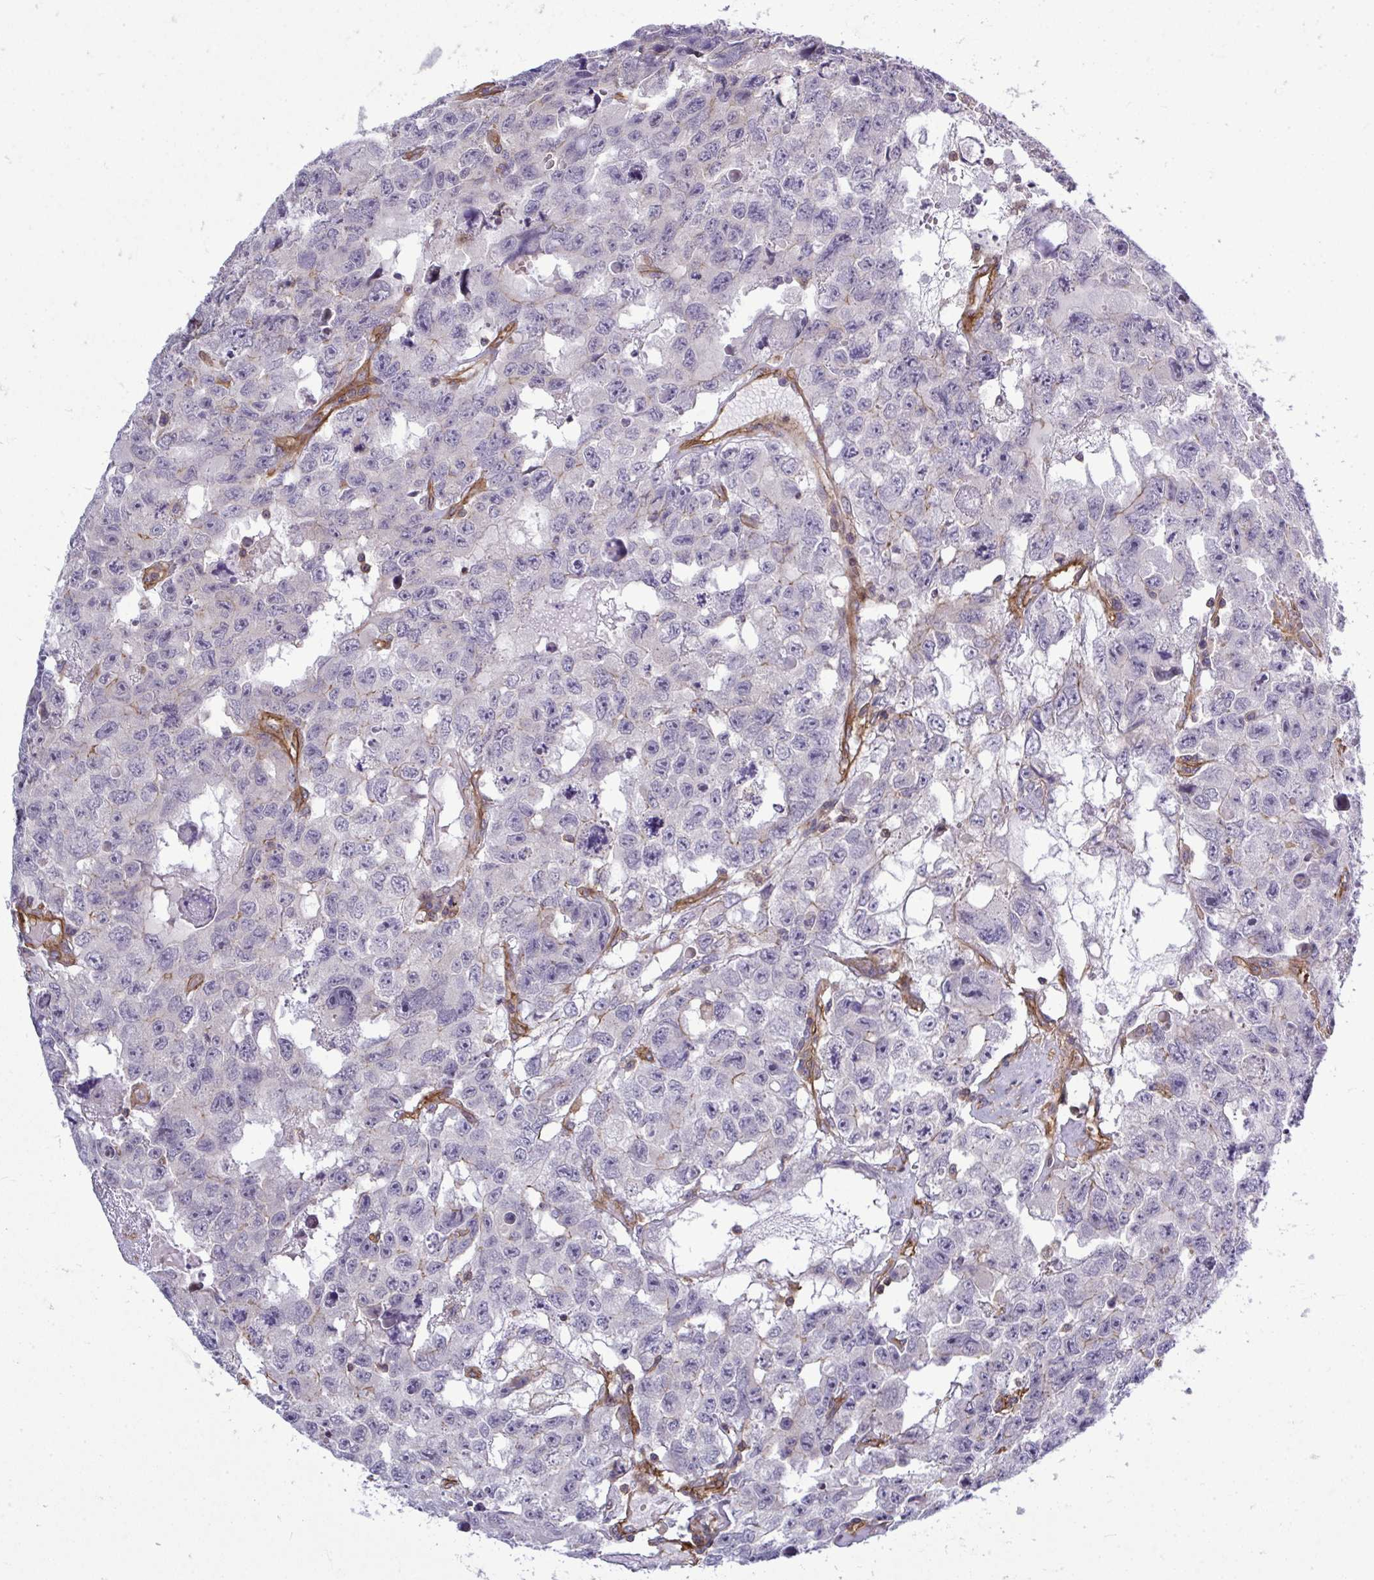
{"staining": {"intensity": "negative", "quantity": "none", "location": "none"}, "tissue": "testis cancer", "cell_type": "Tumor cells", "image_type": "cancer", "snomed": [{"axis": "morphology", "description": "Seminoma, NOS"}, {"axis": "topography", "description": "Testis"}], "caption": "IHC histopathology image of testis seminoma stained for a protein (brown), which exhibits no positivity in tumor cells.", "gene": "FUT10", "patient": {"sex": "male", "age": 26}}